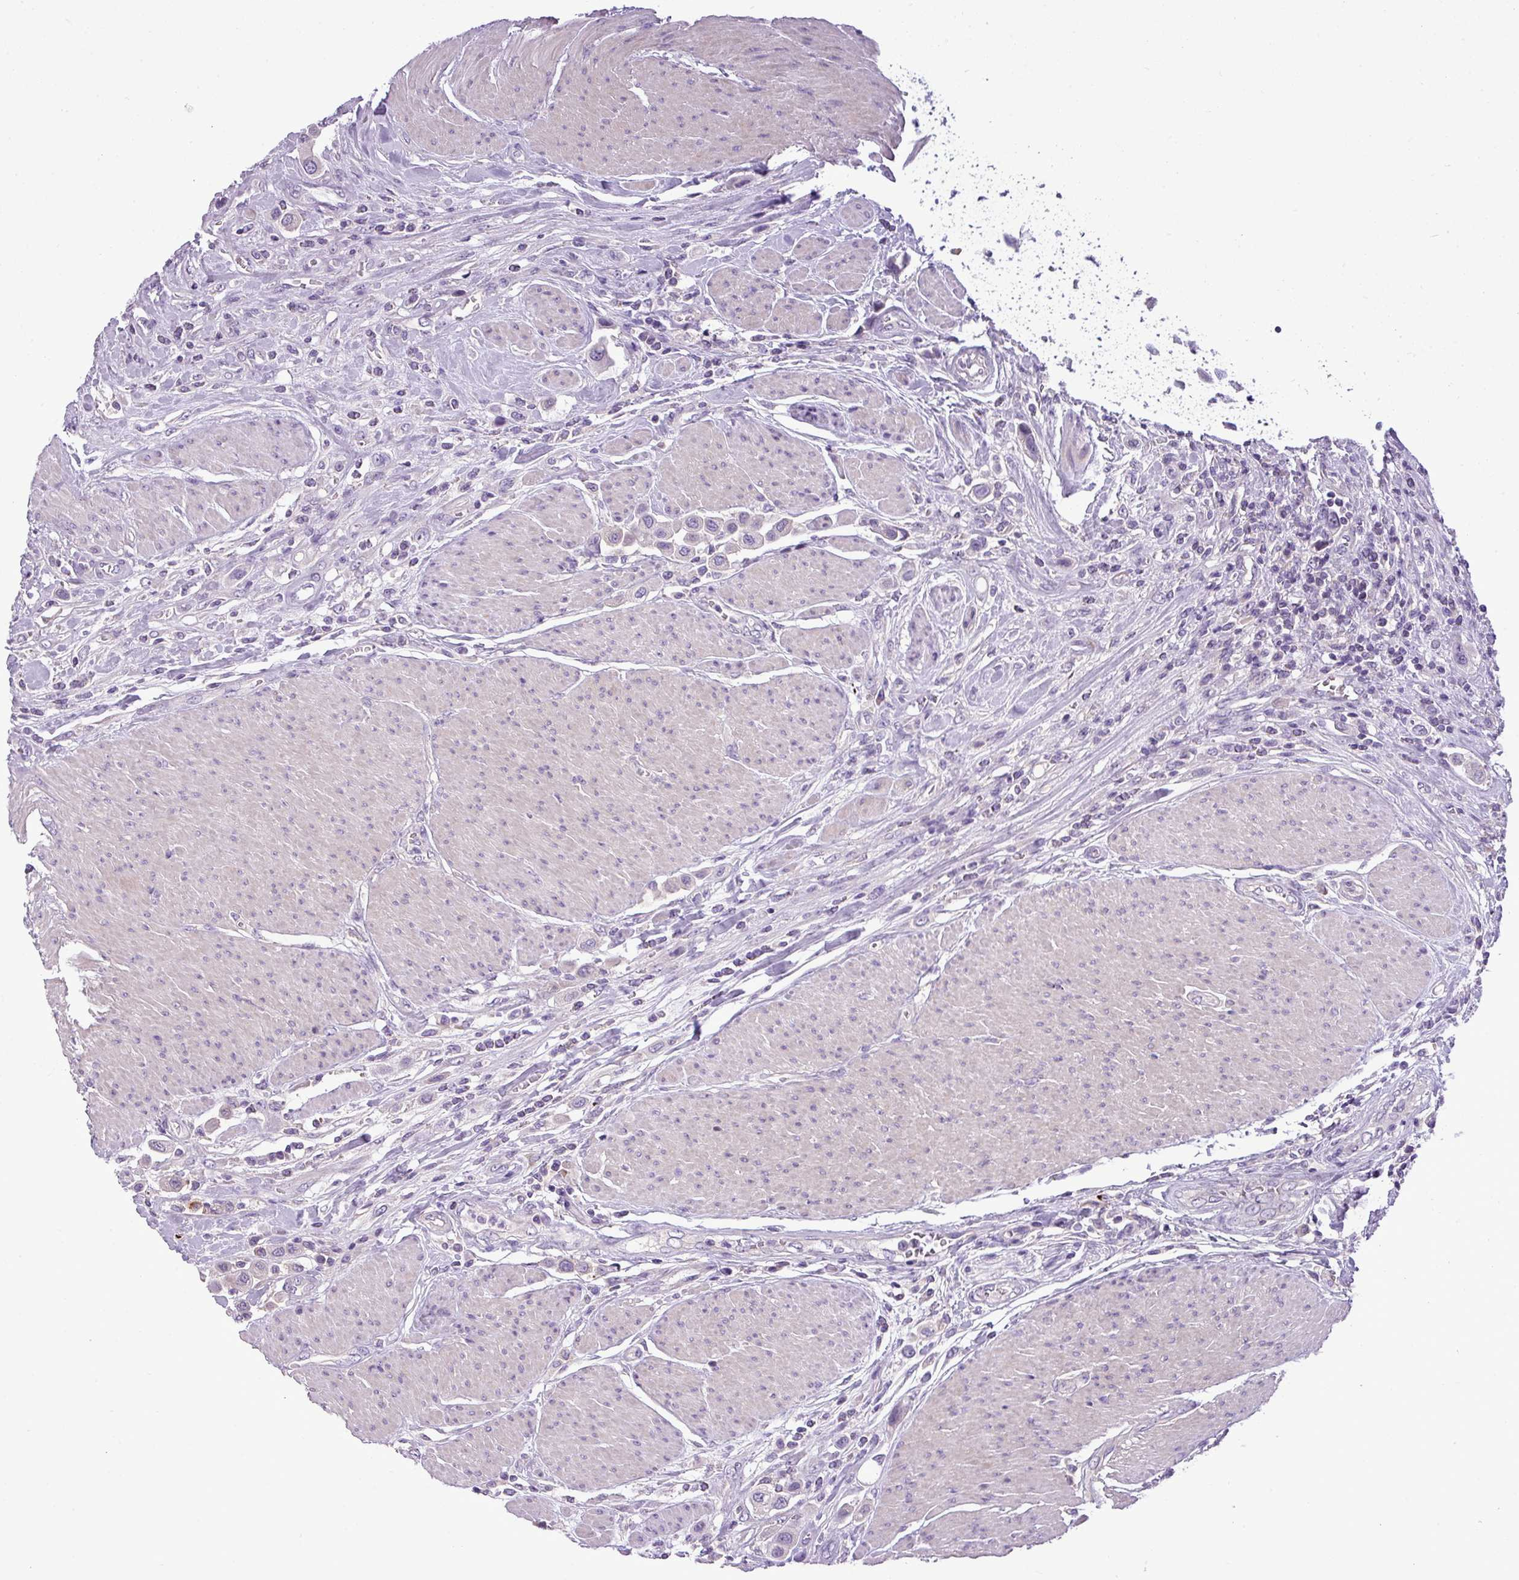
{"staining": {"intensity": "negative", "quantity": "none", "location": "none"}, "tissue": "urothelial cancer", "cell_type": "Tumor cells", "image_type": "cancer", "snomed": [{"axis": "morphology", "description": "Urothelial carcinoma, High grade"}, {"axis": "topography", "description": "Urinary bladder"}], "caption": "A high-resolution image shows immunohistochemistry staining of urothelial cancer, which exhibits no significant positivity in tumor cells. Nuclei are stained in blue.", "gene": "IL17A", "patient": {"sex": "male", "age": 50}}